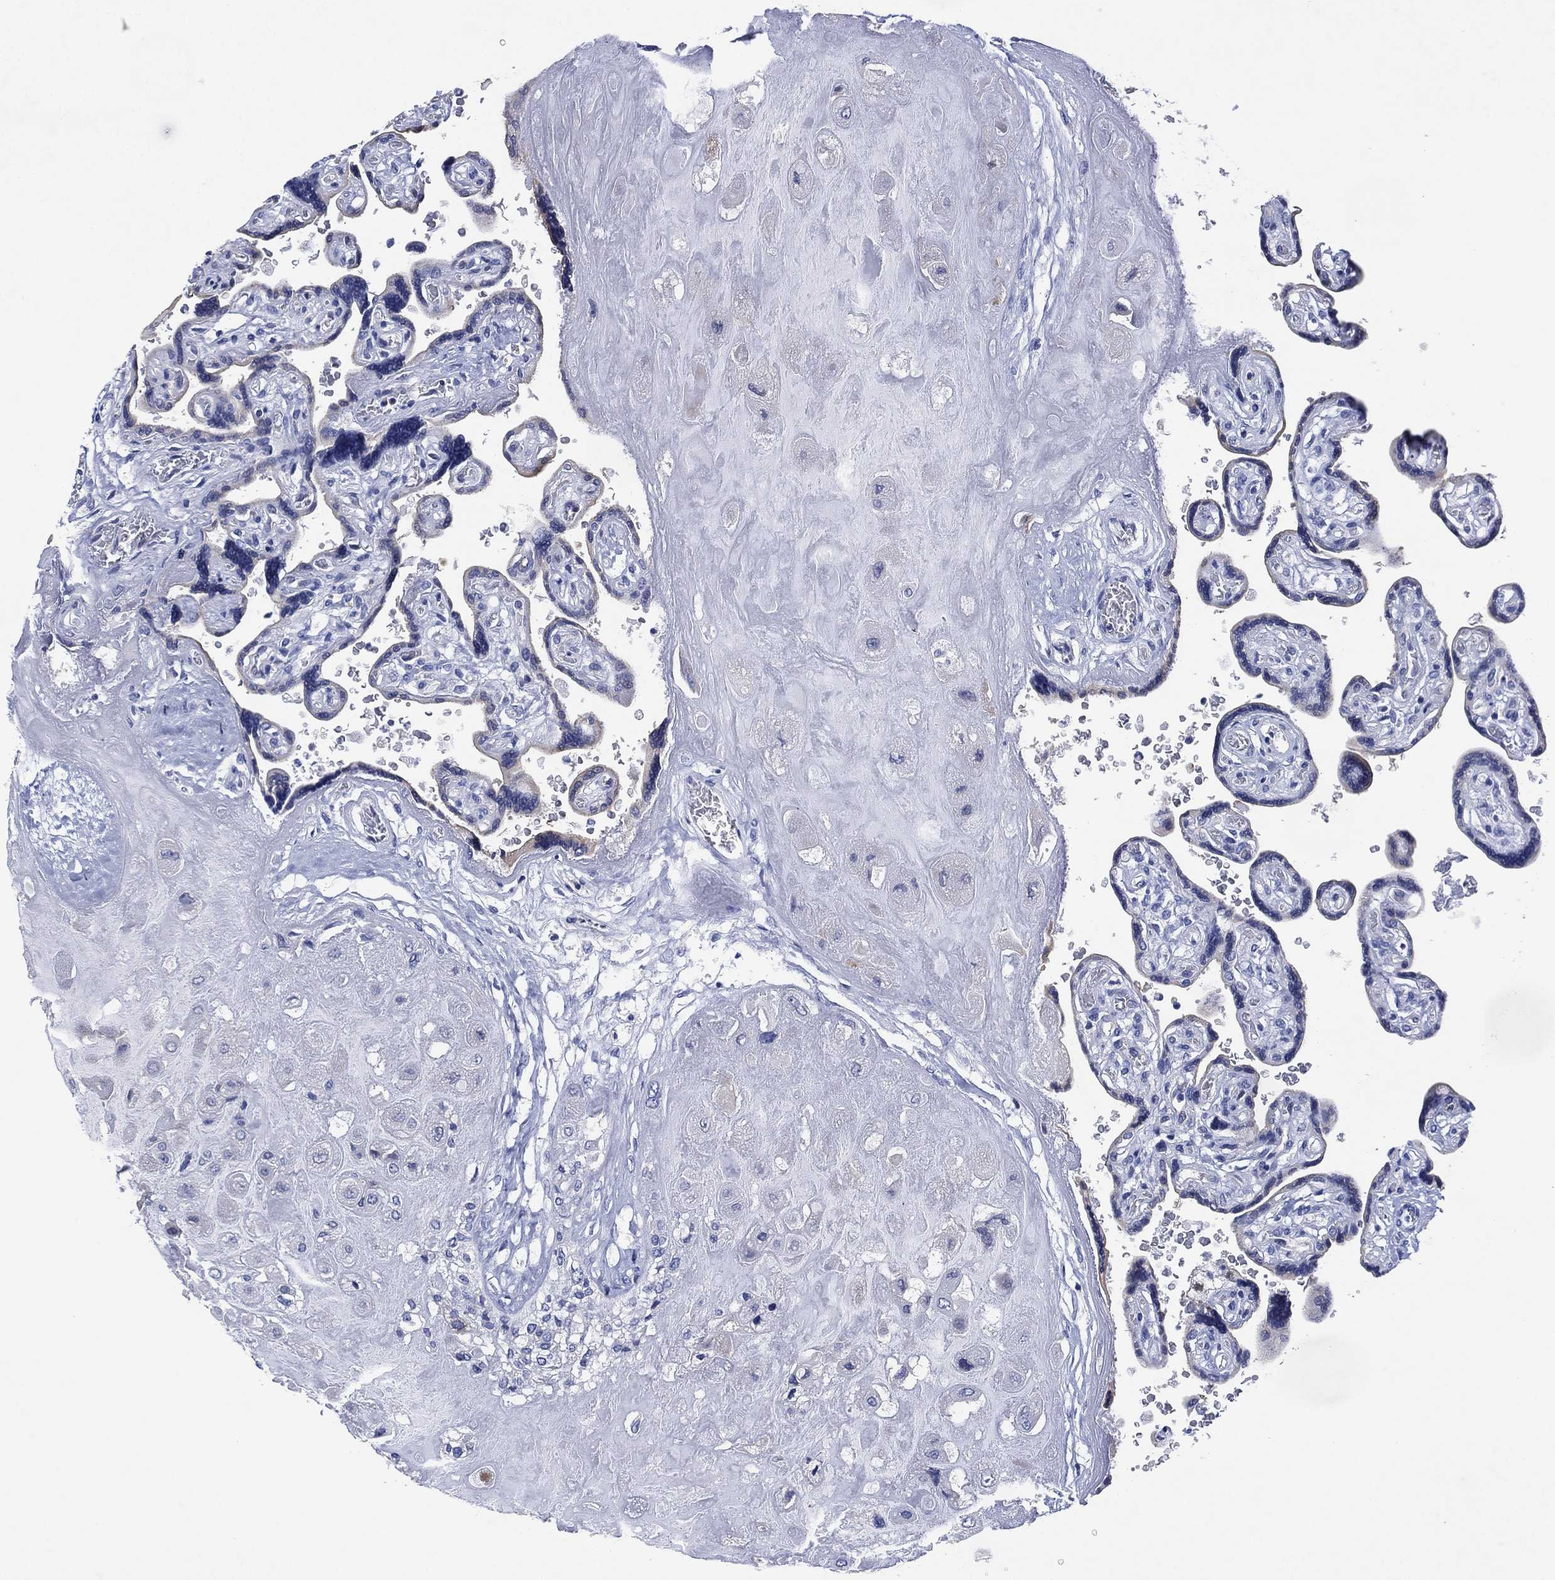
{"staining": {"intensity": "negative", "quantity": "none", "location": "none"}, "tissue": "placenta", "cell_type": "Decidual cells", "image_type": "normal", "snomed": [{"axis": "morphology", "description": "Normal tissue, NOS"}, {"axis": "topography", "description": "Placenta"}], "caption": "Placenta was stained to show a protein in brown. There is no significant positivity in decidual cells. Brightfield microscopy of immunohistochemistry stained with DAB (3,3'-diaminobenzidine) (brown) and hematoxylin (blue), captured at high magnification.", "gene": "CHRNA3", "patient": {"sex": "female", "age": 32}}